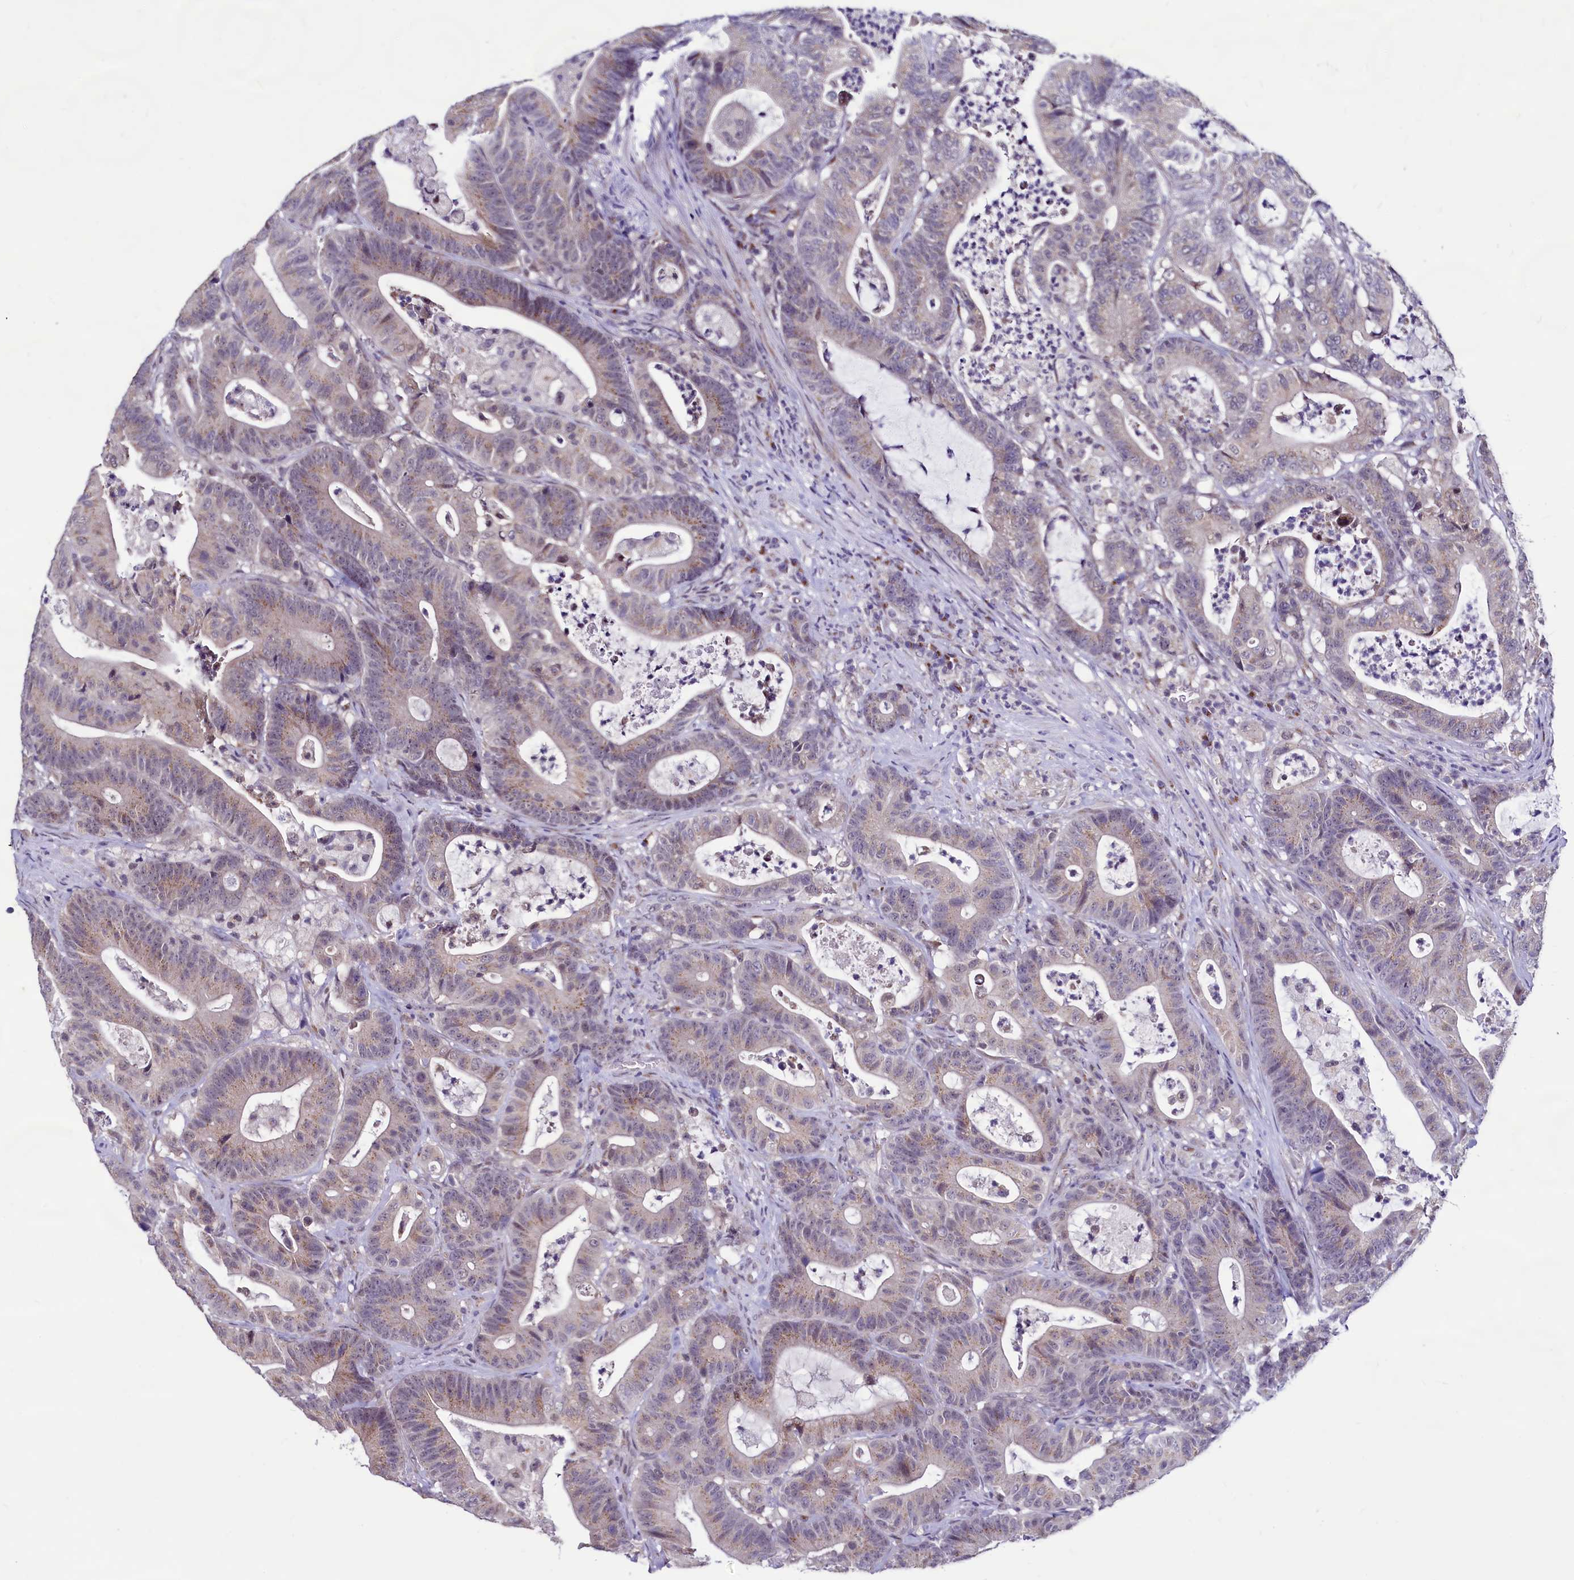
{"staining": {"intensity": "moderate", "quantity": "25%-75%", "location": "cytoplasmic/membranous"}, "tissue": "colorectal cancer", "cell_type": "Tumor cells", "image_type": "cancer", "snomed": [{"axis": "morphology", "description": "Adenocarcinoma, NOS"}, {"axis": "topography", "description": "Colon"}], "caption": "Immunohistochemistry staining of colorectal adenocarcinoma, which demonstrates medium levels of moderate cytoplasmic/membranous positivity in about 25%-75% of tumor cells indicating moderate cytoplasmic/membranous protein expression. The staining was performed using DAB (brown) for protein detection and nuclei were counterstained in hematoxylin (blue).", "gene": "SEC24C", "patient": {"sex": "female", "age": 84}}